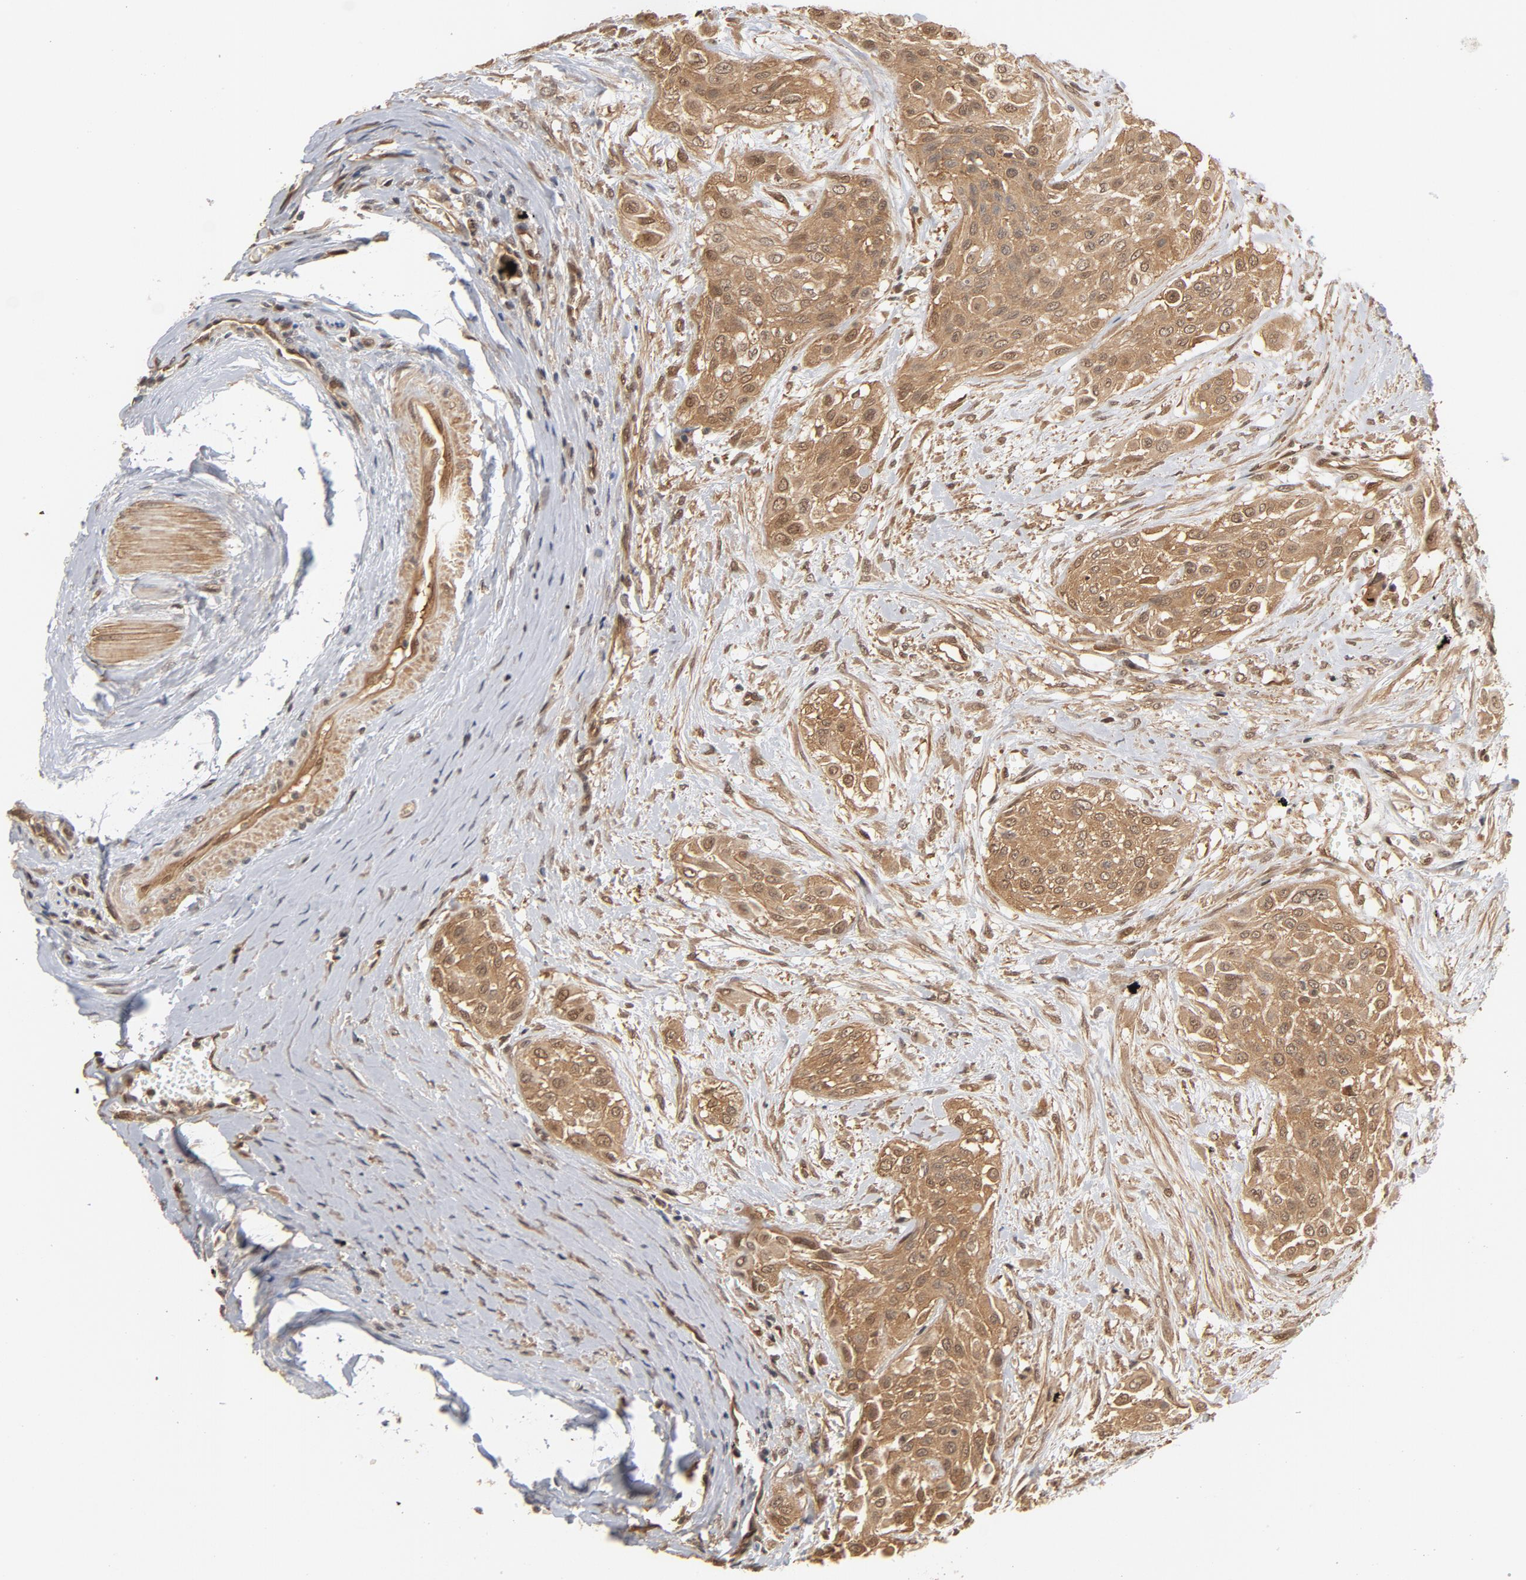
{"staining": {"intensity": "moderate", "quantity": ">75%", "location": "cytoplasmic/membranous"}, "tissue": "urothelial cancer", "cell_type": "Tumor cells", "image_type": "cancer", "snomed": [{"axis": "morphology", "description": "Urothelial carcinoma, High grade"}, {"axis": "topography", "description": "Urinary bladder"}], "caption": "A medium amount of moderate cytoplasmic/membranous expression is seen in approximately >75% of tumor cells in urothelial cancer tissue.", "gene": "CDC37", "patient": {"sex": "male", "age": 57}}